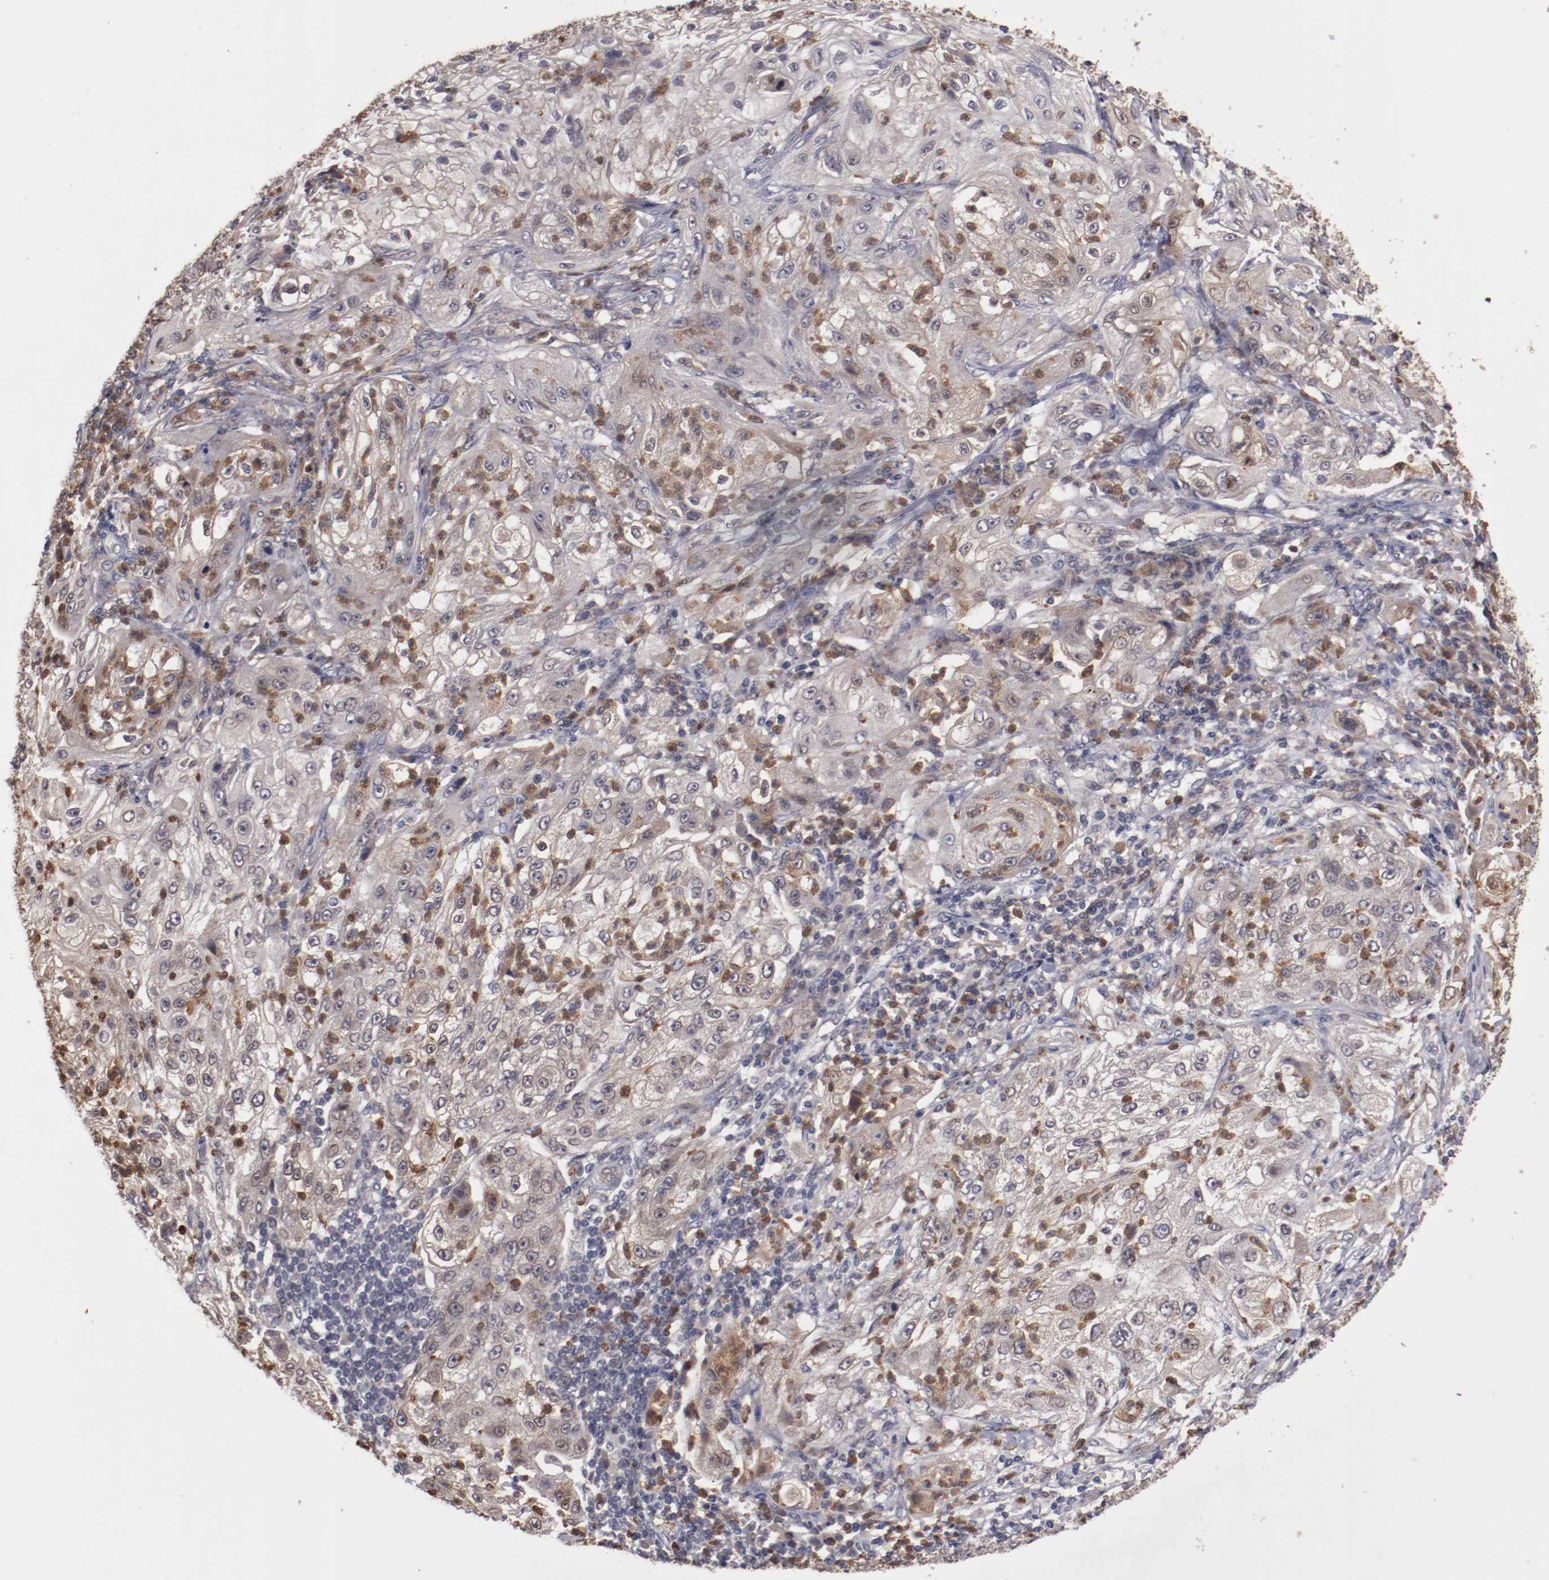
{"staining": {"intensity": "weak", "quantity": "25%-75%", "location": "cytoplasmic/membranous"}, "tissue": "lung cancer", "cell_type": "Tumor cells", "image_type": "cancer", "snomed": [{"axis": "morphology", "description": "Inflammation, NOS"}, {"axis": "morphology", "description": "Squamous cell carcinoma, NOS"}, {"axis": "topography", "description": "Lymph node"}, {"axis": "topography", "description": "Soft tissue"}, {"axis": "topography", "description": "Lung"}], "caption": "The histopathology image reveals a brown stain indicating the presence of a protein in the cytoplasmic/membranous of tumor cells in lung cancer (squamous cell carcinoma).", "gene": "SERPINA7", "patient": {"sex": "male", "age": 66}}